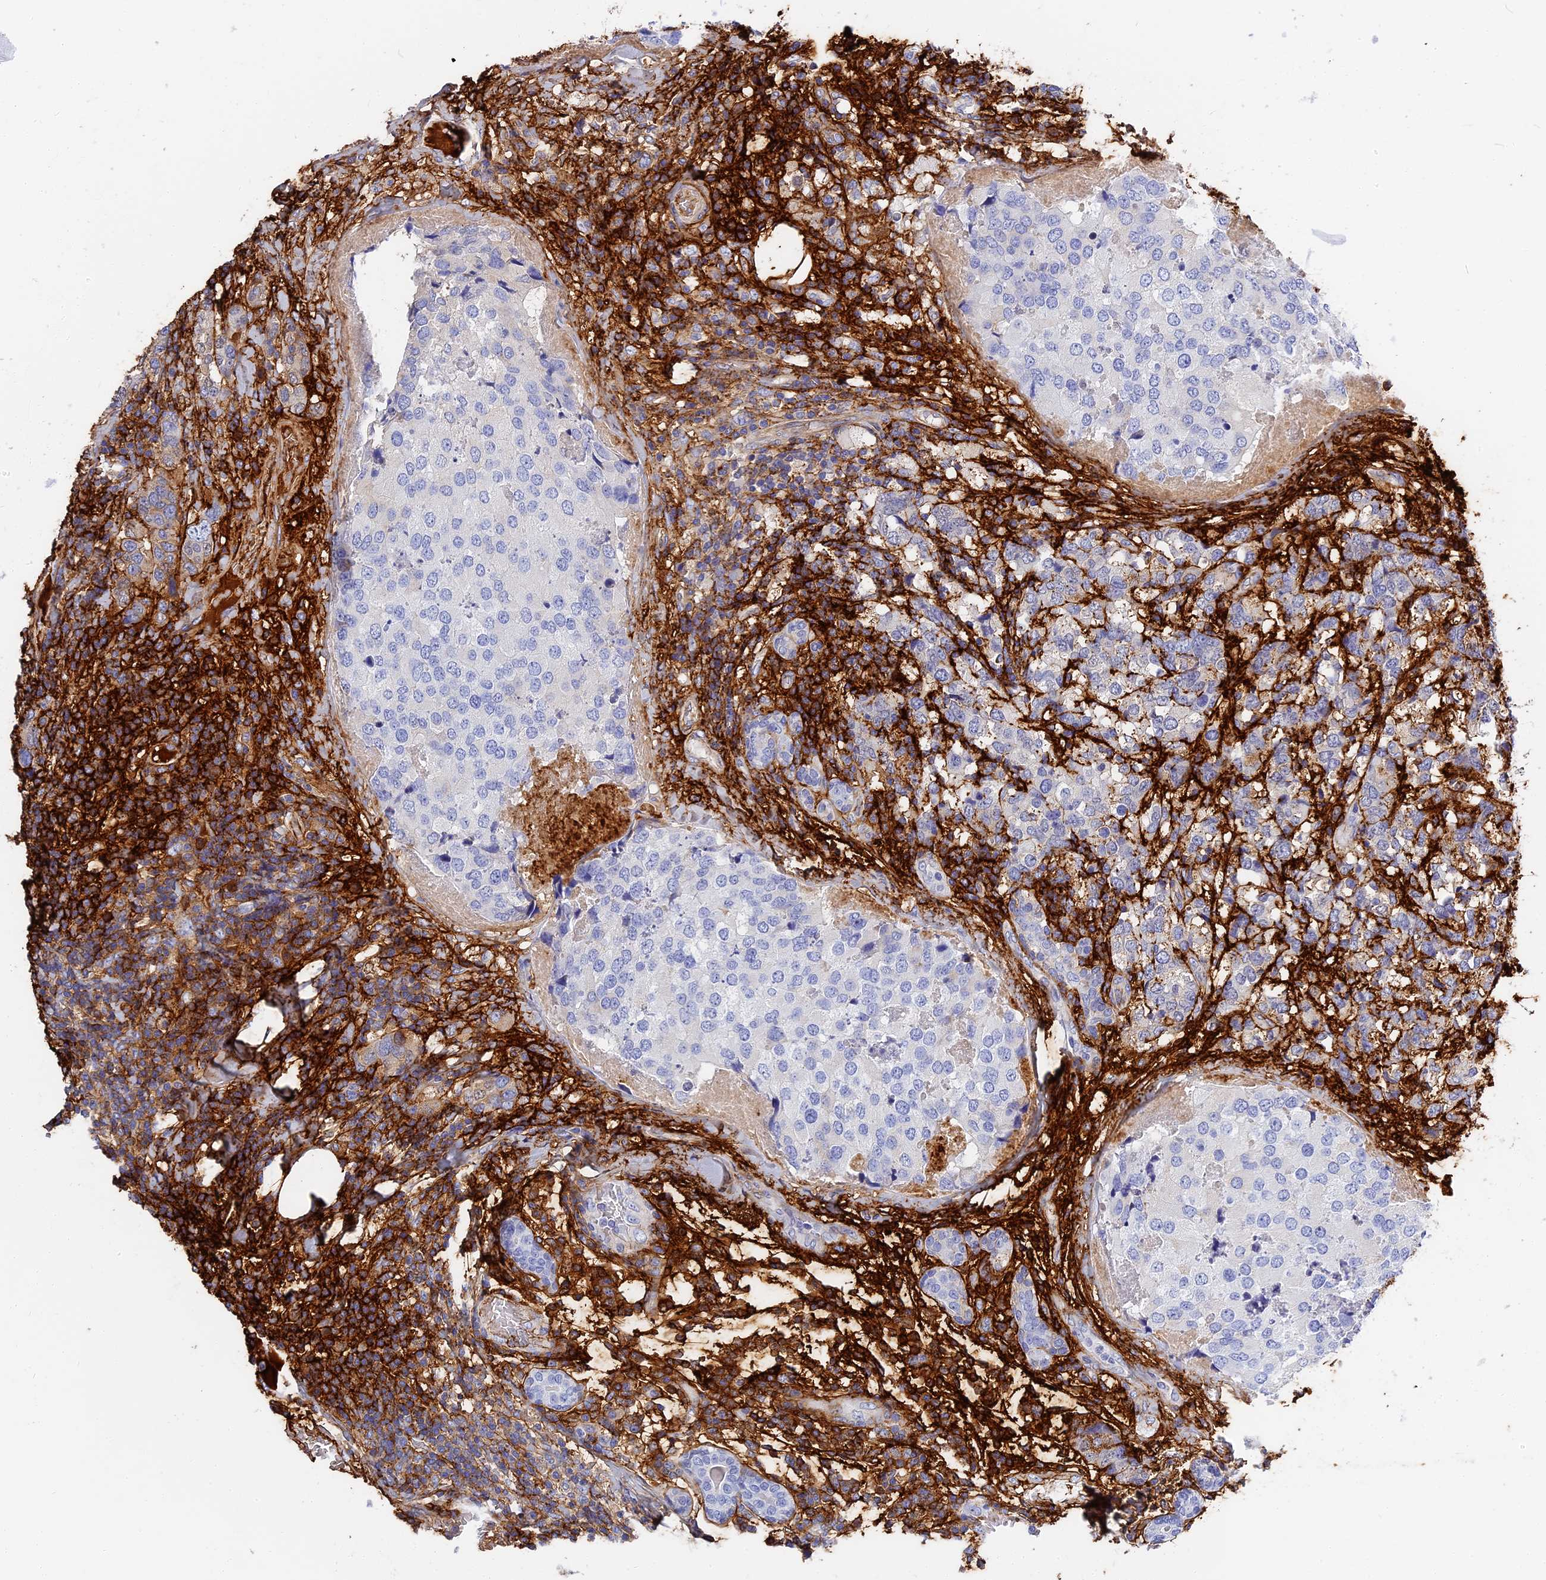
{"staining": {"intensity": "negative", "quantity": "none", "location": "none"}, "tissue": "breast cancer", "cell_type": "Tumor cells", "image_type": "cancer", "snomed": [{"axis": "morphology", "description": "Lobular carcinoma"}, {"axis": "topography", "description": "Breast"}], "caption": "Immunohistochemistry of breast cancer (lobular carcinoma) exhibits no expression in tumor cells.", "gene": "ITIH1", "patient": {"sex": "female", "age": 59}}